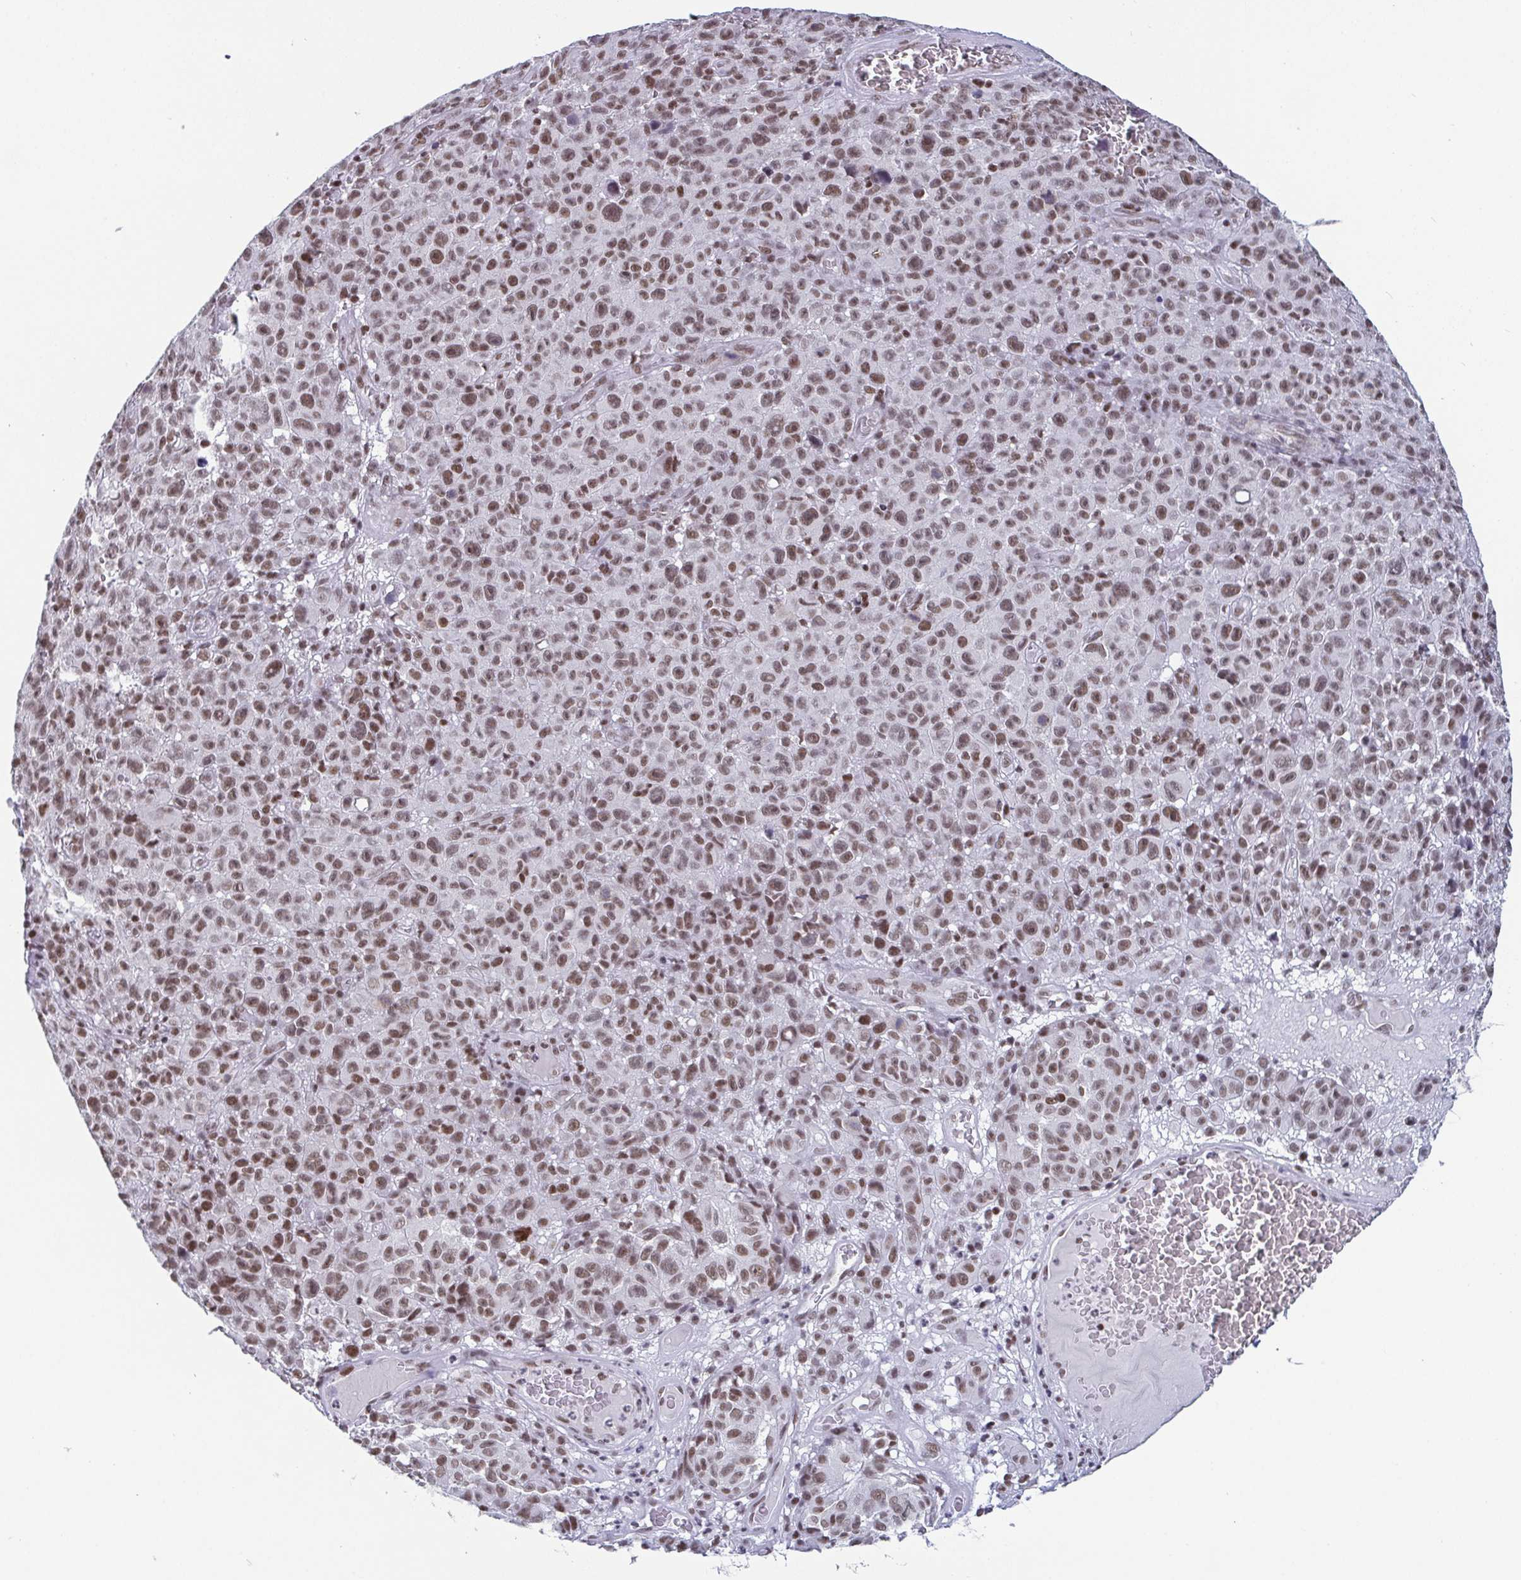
{"staining": {"intensity": "weak", "quantity": ">75%", "location": "nuclear"}, "tissue": "melanoma", "cell_type": "Tumor cells", "image_type": "cancer", "snomed": [{"axis": "morphology", "description": "Malignant melanoma, NOS"}, {"axis": "topography", "description": "Skin"}], "caption": "Protein expression analysis of malignant melanoma displays weak nuclear positivity in about >75% of tumor cells. (DAB (3,3'-diaminobenzidine) = brown stain, brightfield microscopy at high magnification).", "gene": "CTCF", "patient": {"sex": "female", "age": 82}}